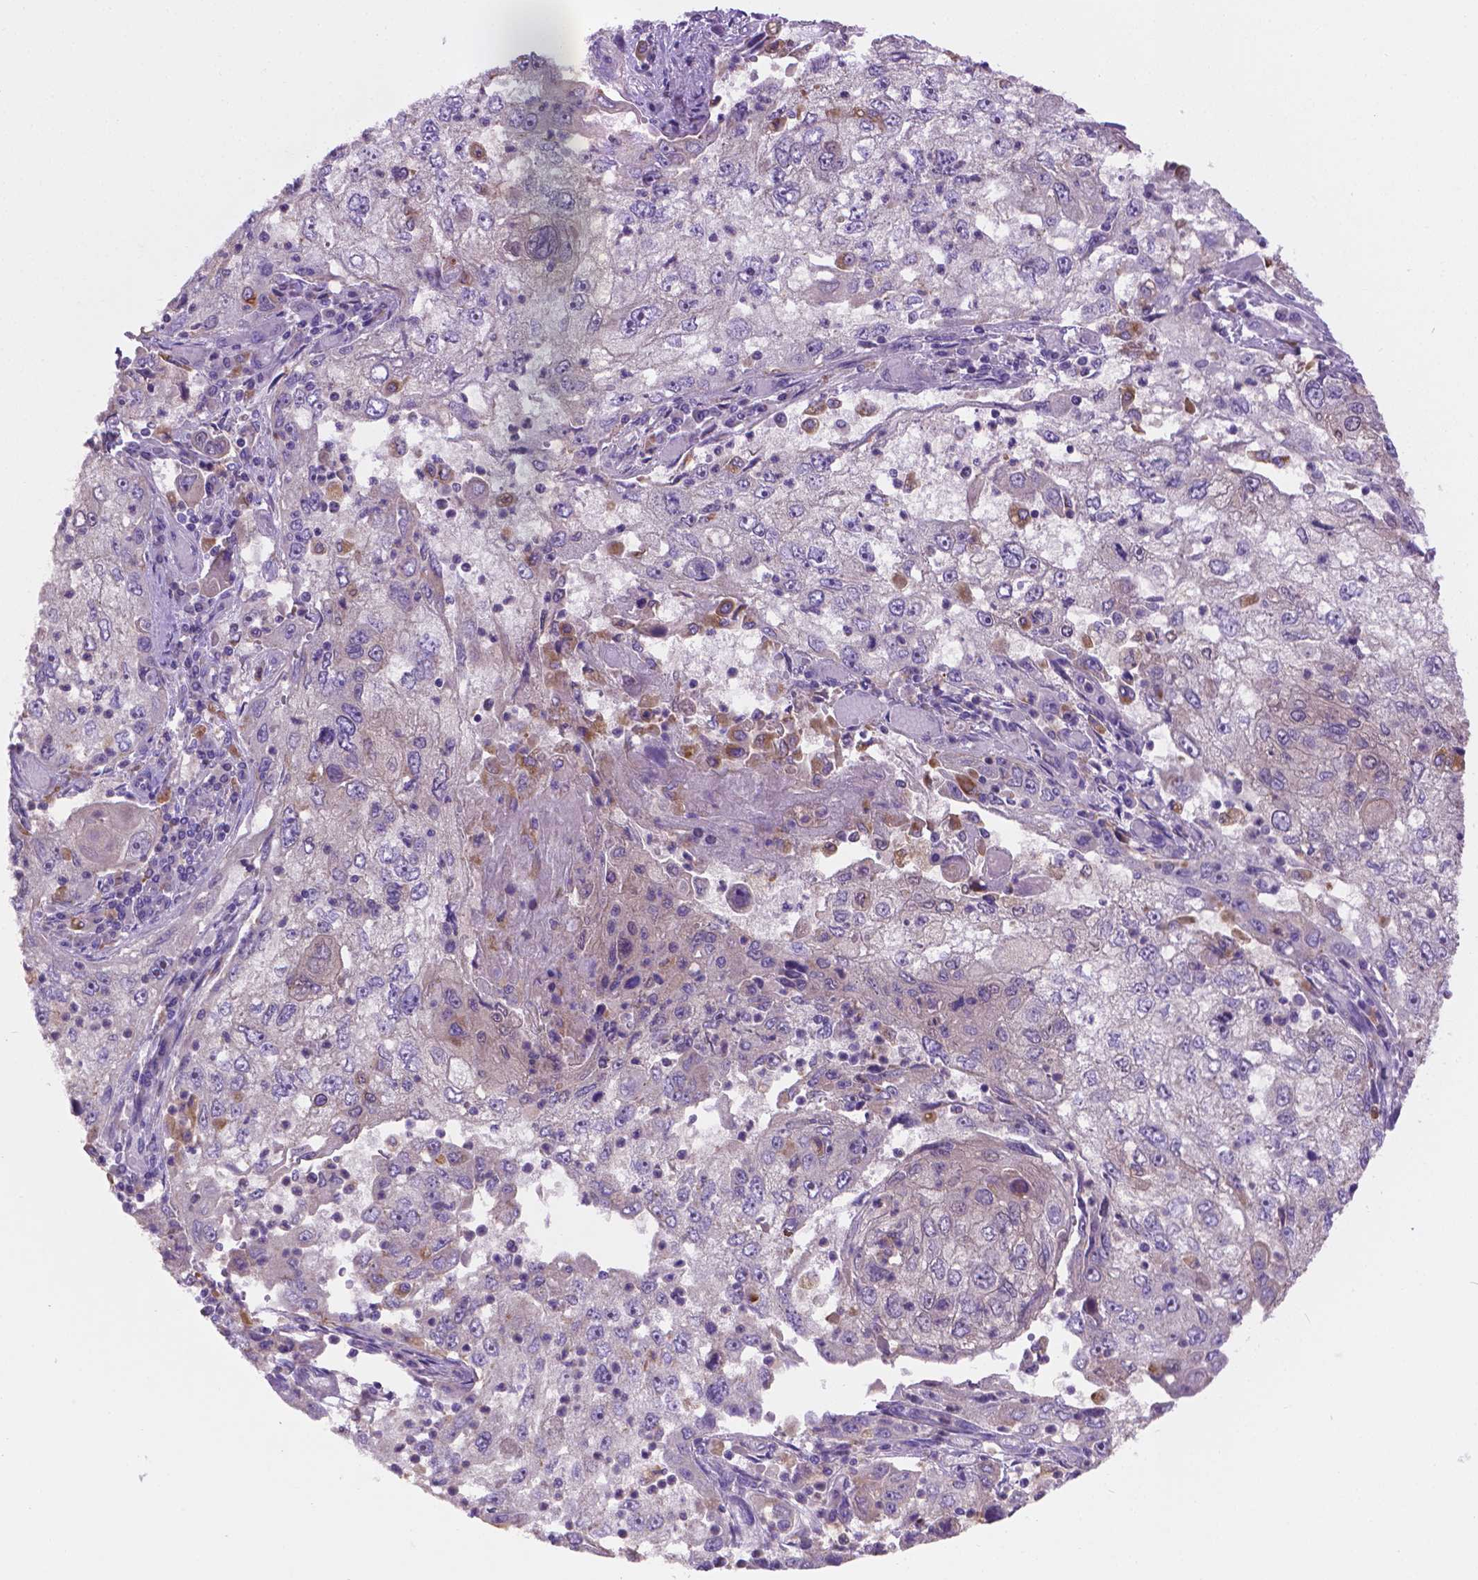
{"staining": {"intensity": "negative", "quantity": "none", "location": "none"}, "tissue": "cervical cancer", "cell_type": "Tumor cells", "image_type": "cancer", "snomed": [{"axis": "morphology", "description": "Squamous cell carcinoma, NOS"}, {"axis": "topography", "description": "Cervix"}], "caption": "Cervical squamous cell carcinoma stained for a protein using immunohistochemistry (IHC) reveals no staining tumor cells.", "gene": "CDH7", "patient": {"sex": "female", "age": 36}}